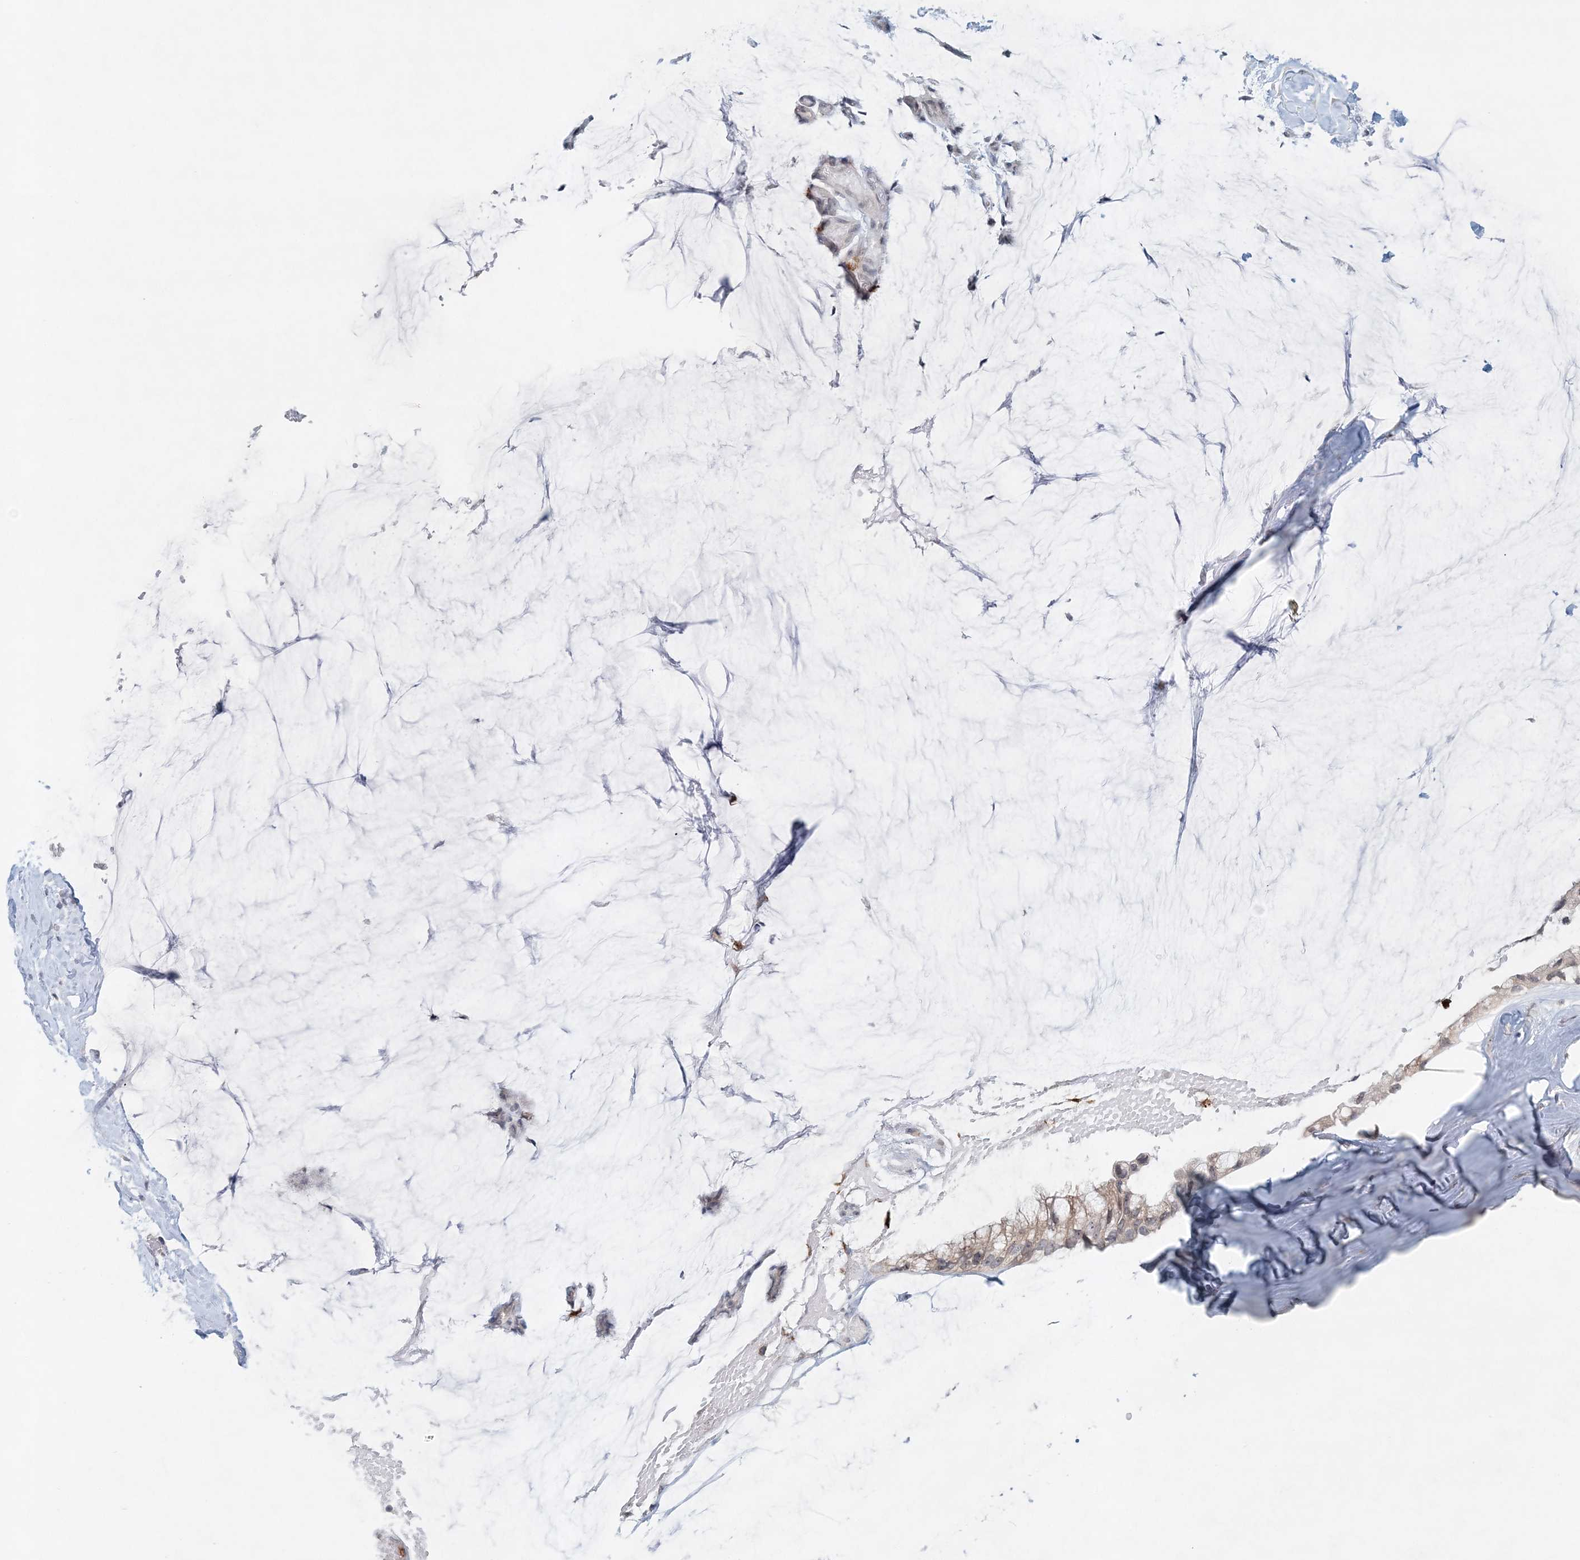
{"staining": {"intensity": "weak", "quantity": ">75%", "location": "cytoplasmic/membranous"}, "tissue": "ovarian cancer", "cell_type": "Tumor cells", "image_type": "cancer", "snomed": [{"axis": "morphology", "description": "Cystadenocarcinoma, mucinous, NOS"}, {"axis": "topography", "description": "Ovary"}], "caption": "Immunohistochemical staining of human mucinous cystadenocarcinoma (ovarian) demonstrates weak cytoplasmic/membranous protein staining in approximately >75% of tumor cells. The staining was performed using DAB, with brown indicating positive protein expression. Nuclei are stained blue with hematoxylin.", "gene": "NUP54", "patient": {"sex": "female", "age": 39}}